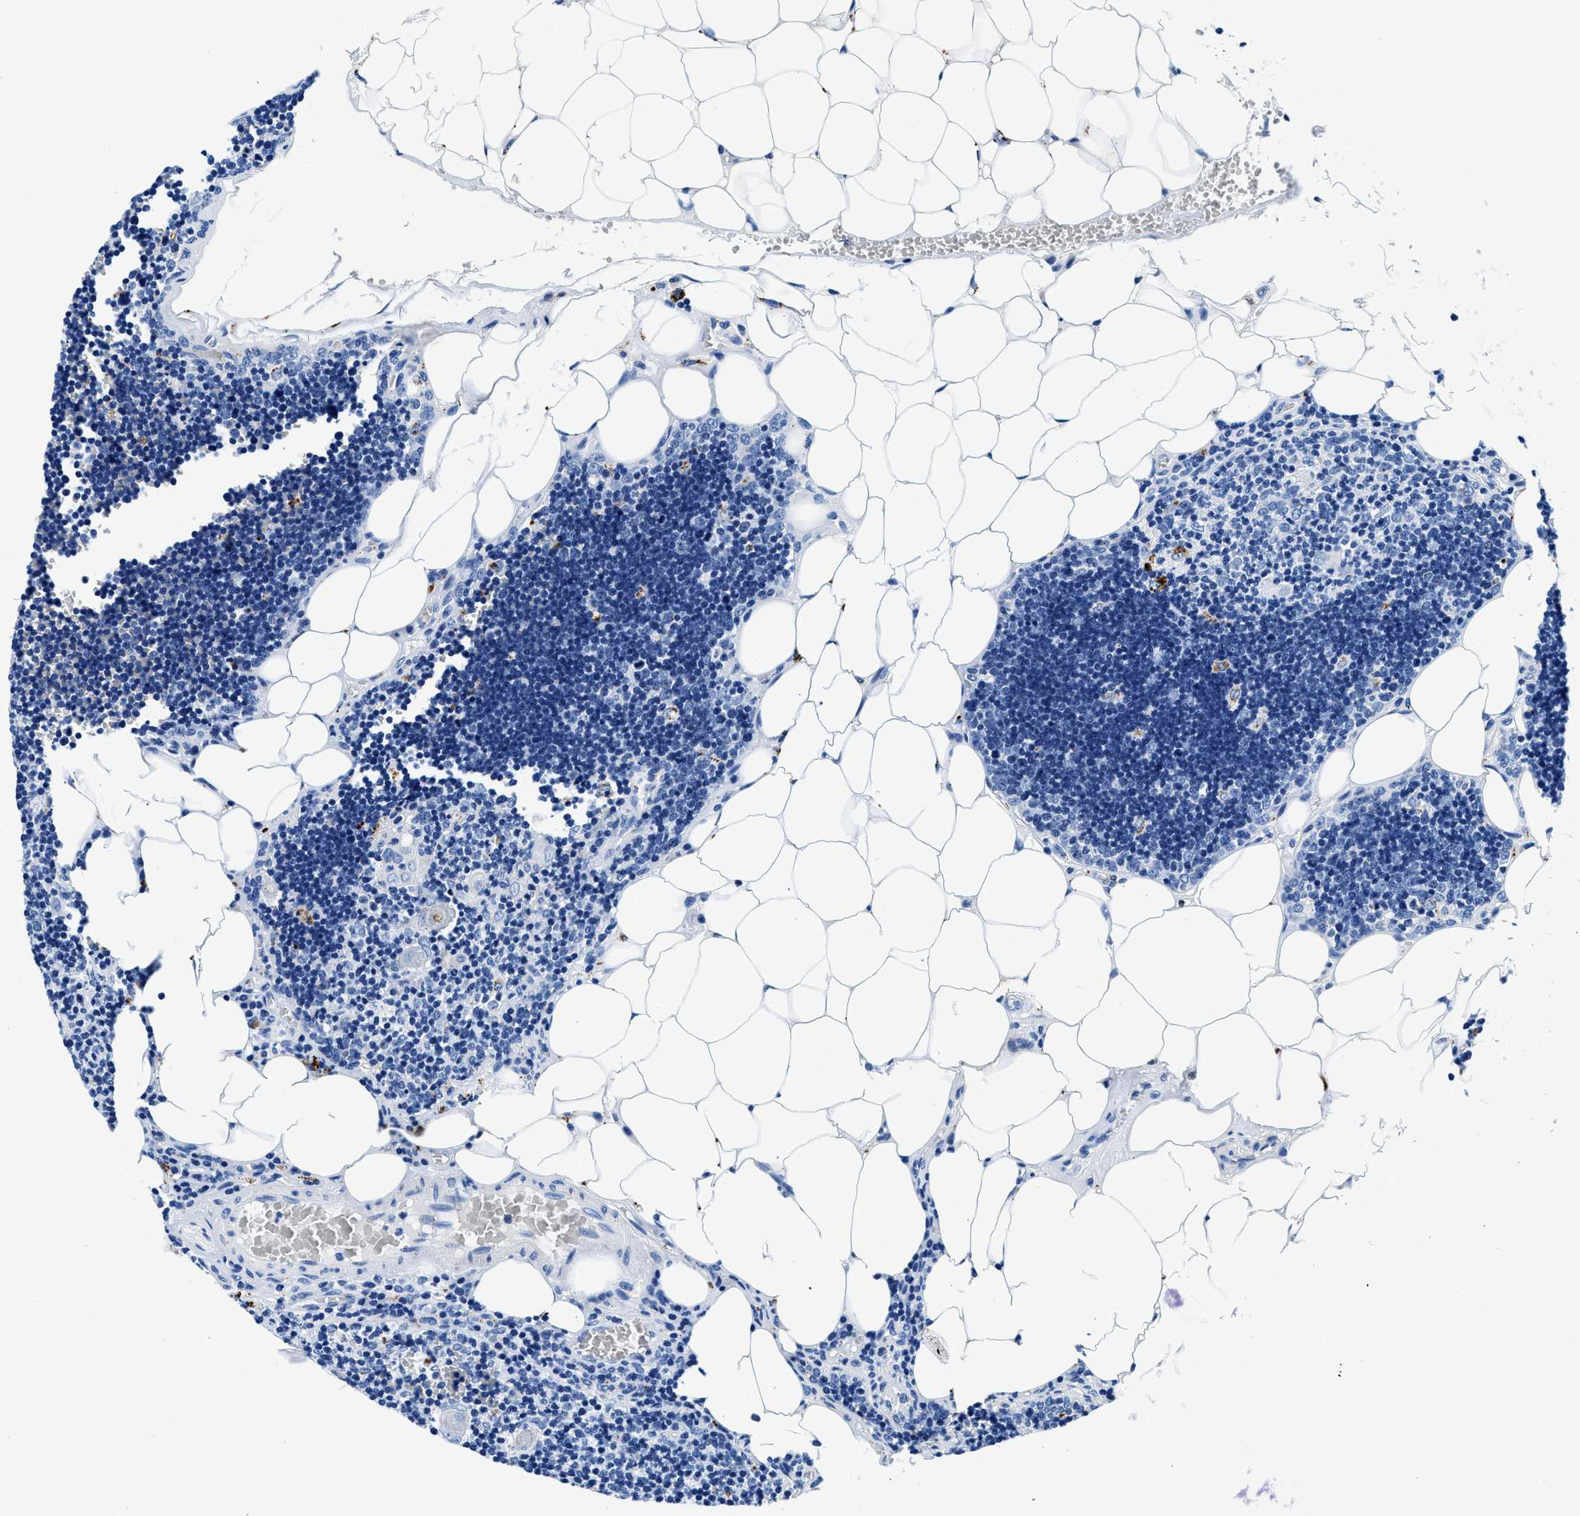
{"staining": {"intensity": "negative", "quantity": "none", "location": "none"}, "tissue": "lymph node", "cell_type": "Germinal center cells", "image_type": "normal", "snomed": [{"axis": "morphology", "description": "Normal tissue, NOS"}, {"axis": "topography", "description": "Lymph node"}], "caption": "IHC image of benign human lymph node stained for a protein (brown), which reveals no expression in germinal center cells.", "gene": "OR14K1", "patient": {"sex": "male", "age": 33}}